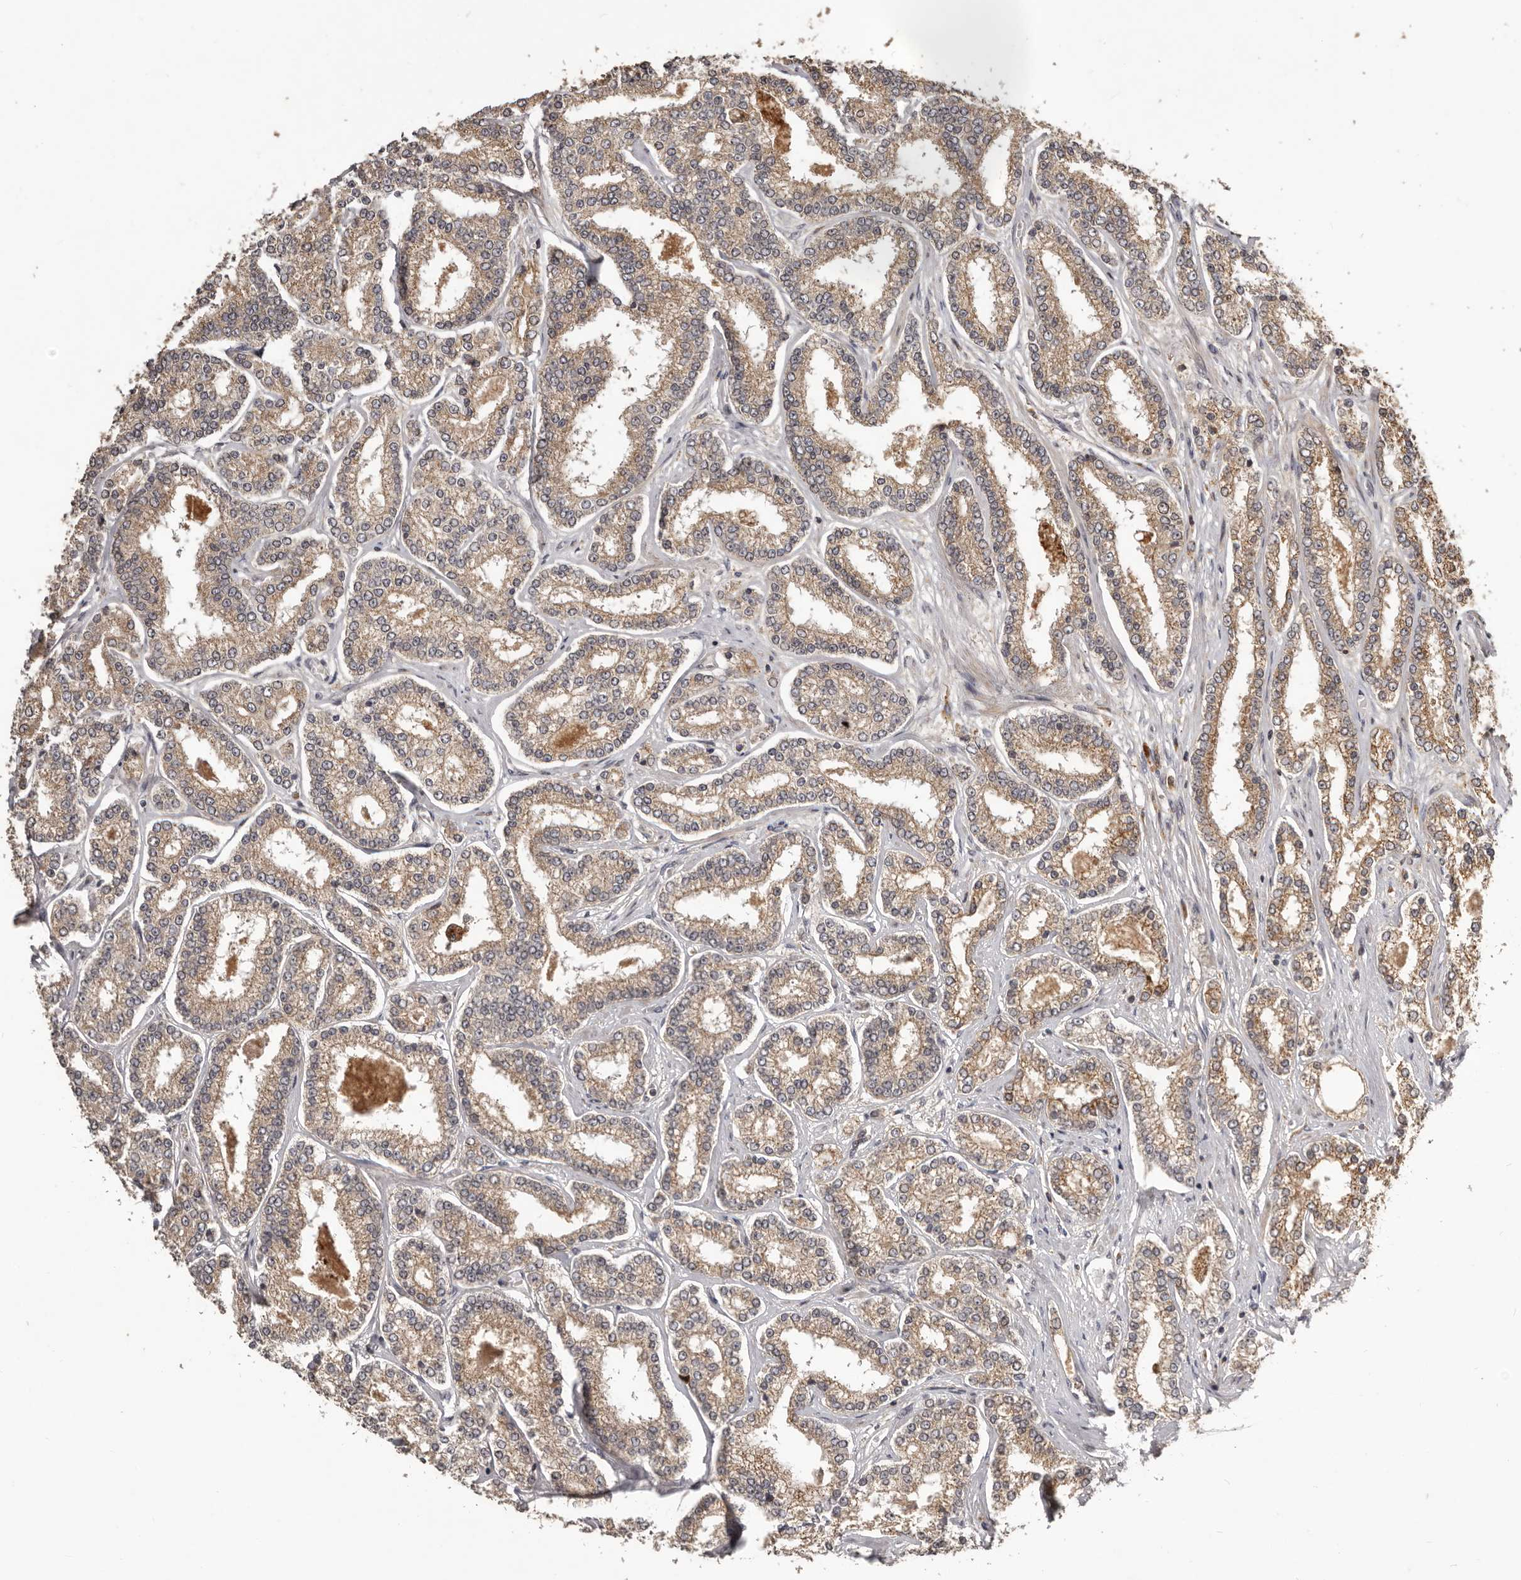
{"staining": {"intensity": "weak", "quantity": ">75%", "location": "cytoplasmic/membranous"}, "tissue": "prostate cancer", "cell_type": "Tumor cells", "image_type": "cancer", "snomed": [{"axis": "morphology", "description": "Normal tissue, NOS"}, {"axis": "morphology", "description": "Adenocarcinoma, High grade"}, {"axis": "topography", "description": "Prostate"}], "caption": "Weak cytoplasmic/membranous positivity for a protein is present in approximately >75% of tumor cells of prostate high-grade adenocarcinoma using immunohistochemistry (IHC).", "gene": "RNF187", "patient": {"sex": "male", "age": 83}}